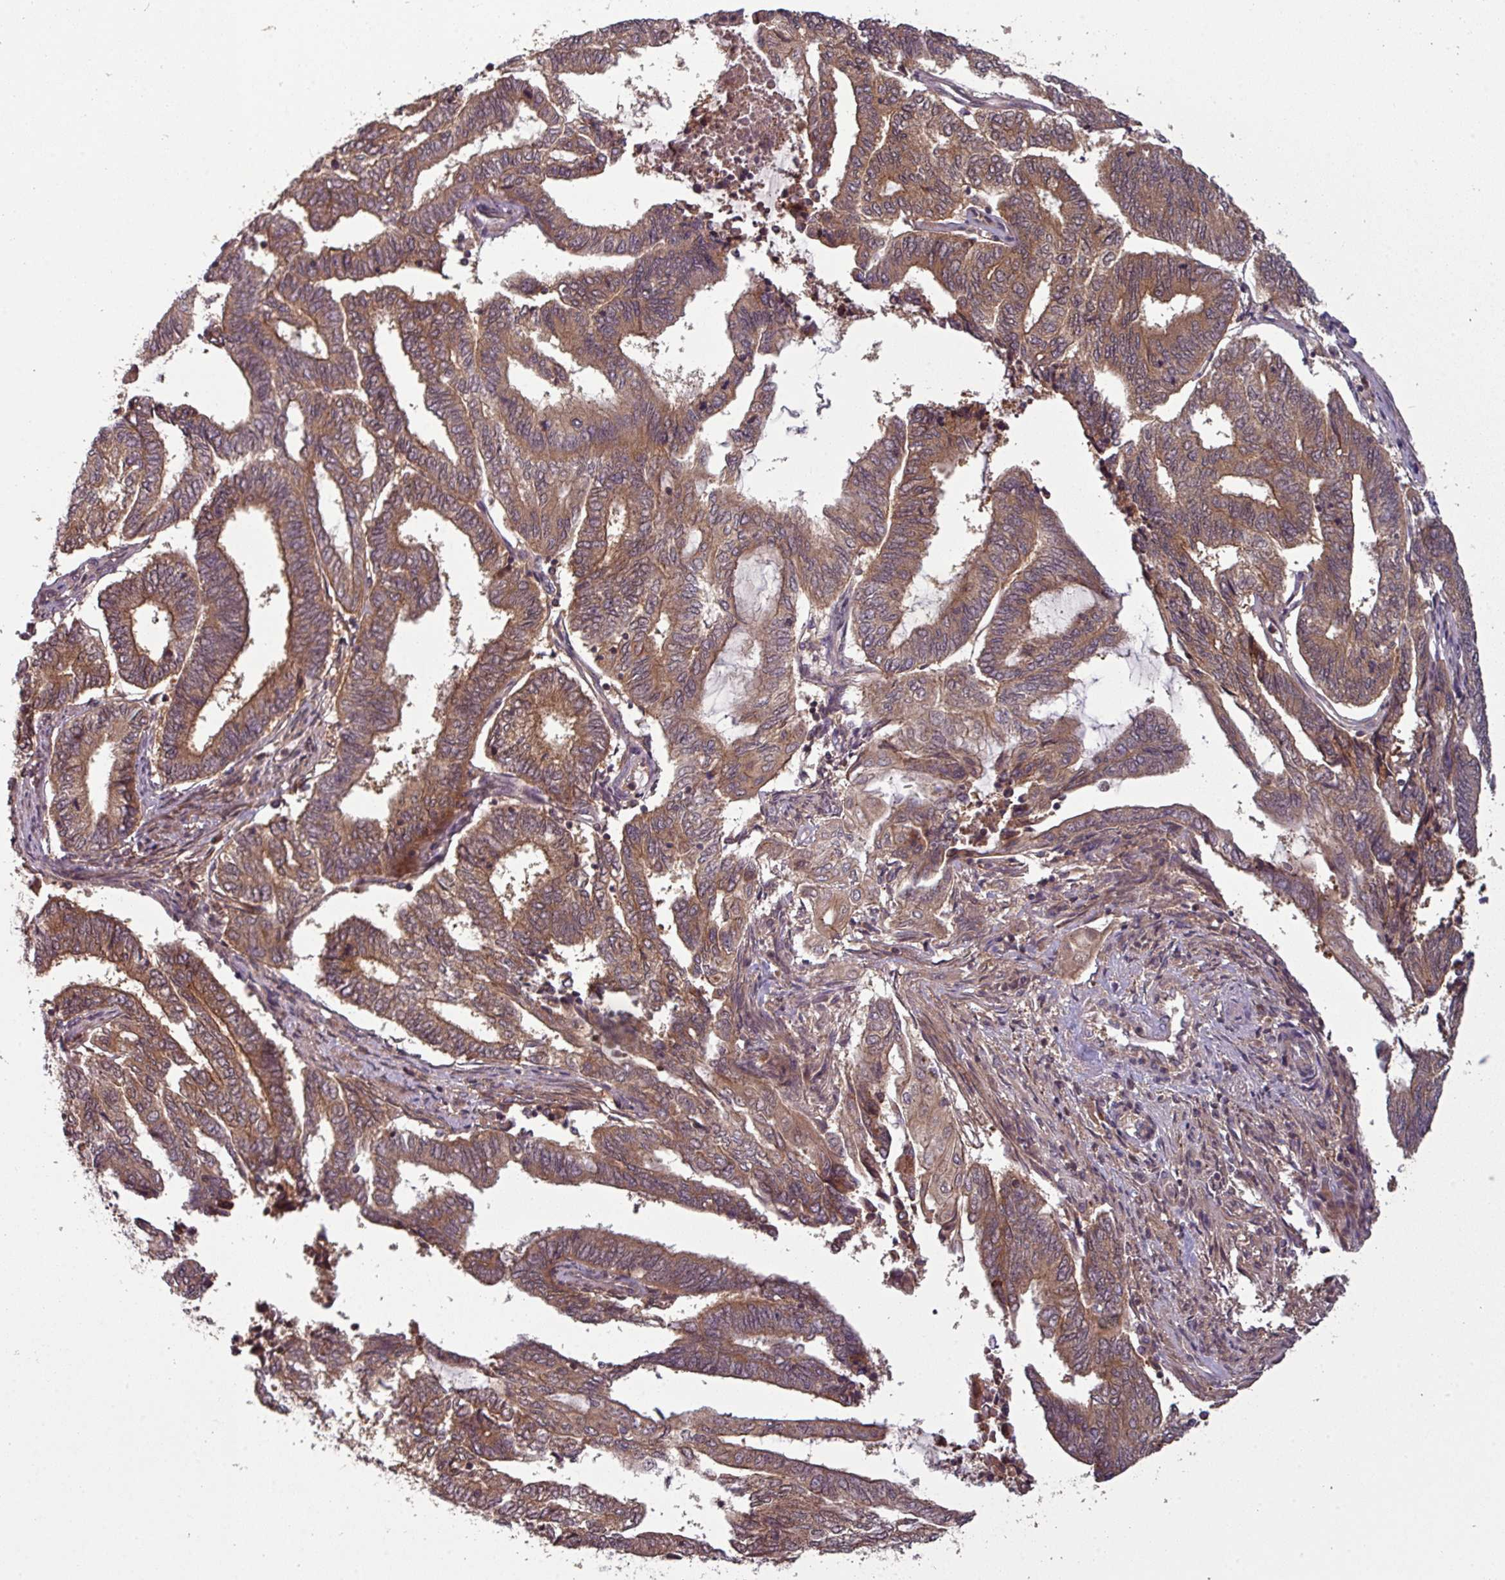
{"staining": {"intensity": "moderate", "quantity": ">75%", "location": "cytoplasmic/membranous"}, "tissue": "endometrial cancer", "cell_type": "Tumor cells", "image_type": "cancer", "snomed": [{"axis": "morphology", "description": "Adenocarcinoma, NOS"}, {"axis": "topography", "description": "Uterus"}, {"axis": "topography", "description": "Endometrium"}], "caption": "Human endometrial adenocarcinoma stained for a protein (brown) reveals moderate cytoplasmic/membranous positive expression in approximately >75% of tumor cells.", "gene": "GSKIP", "patient": {"sex": "female", "age": 70}}